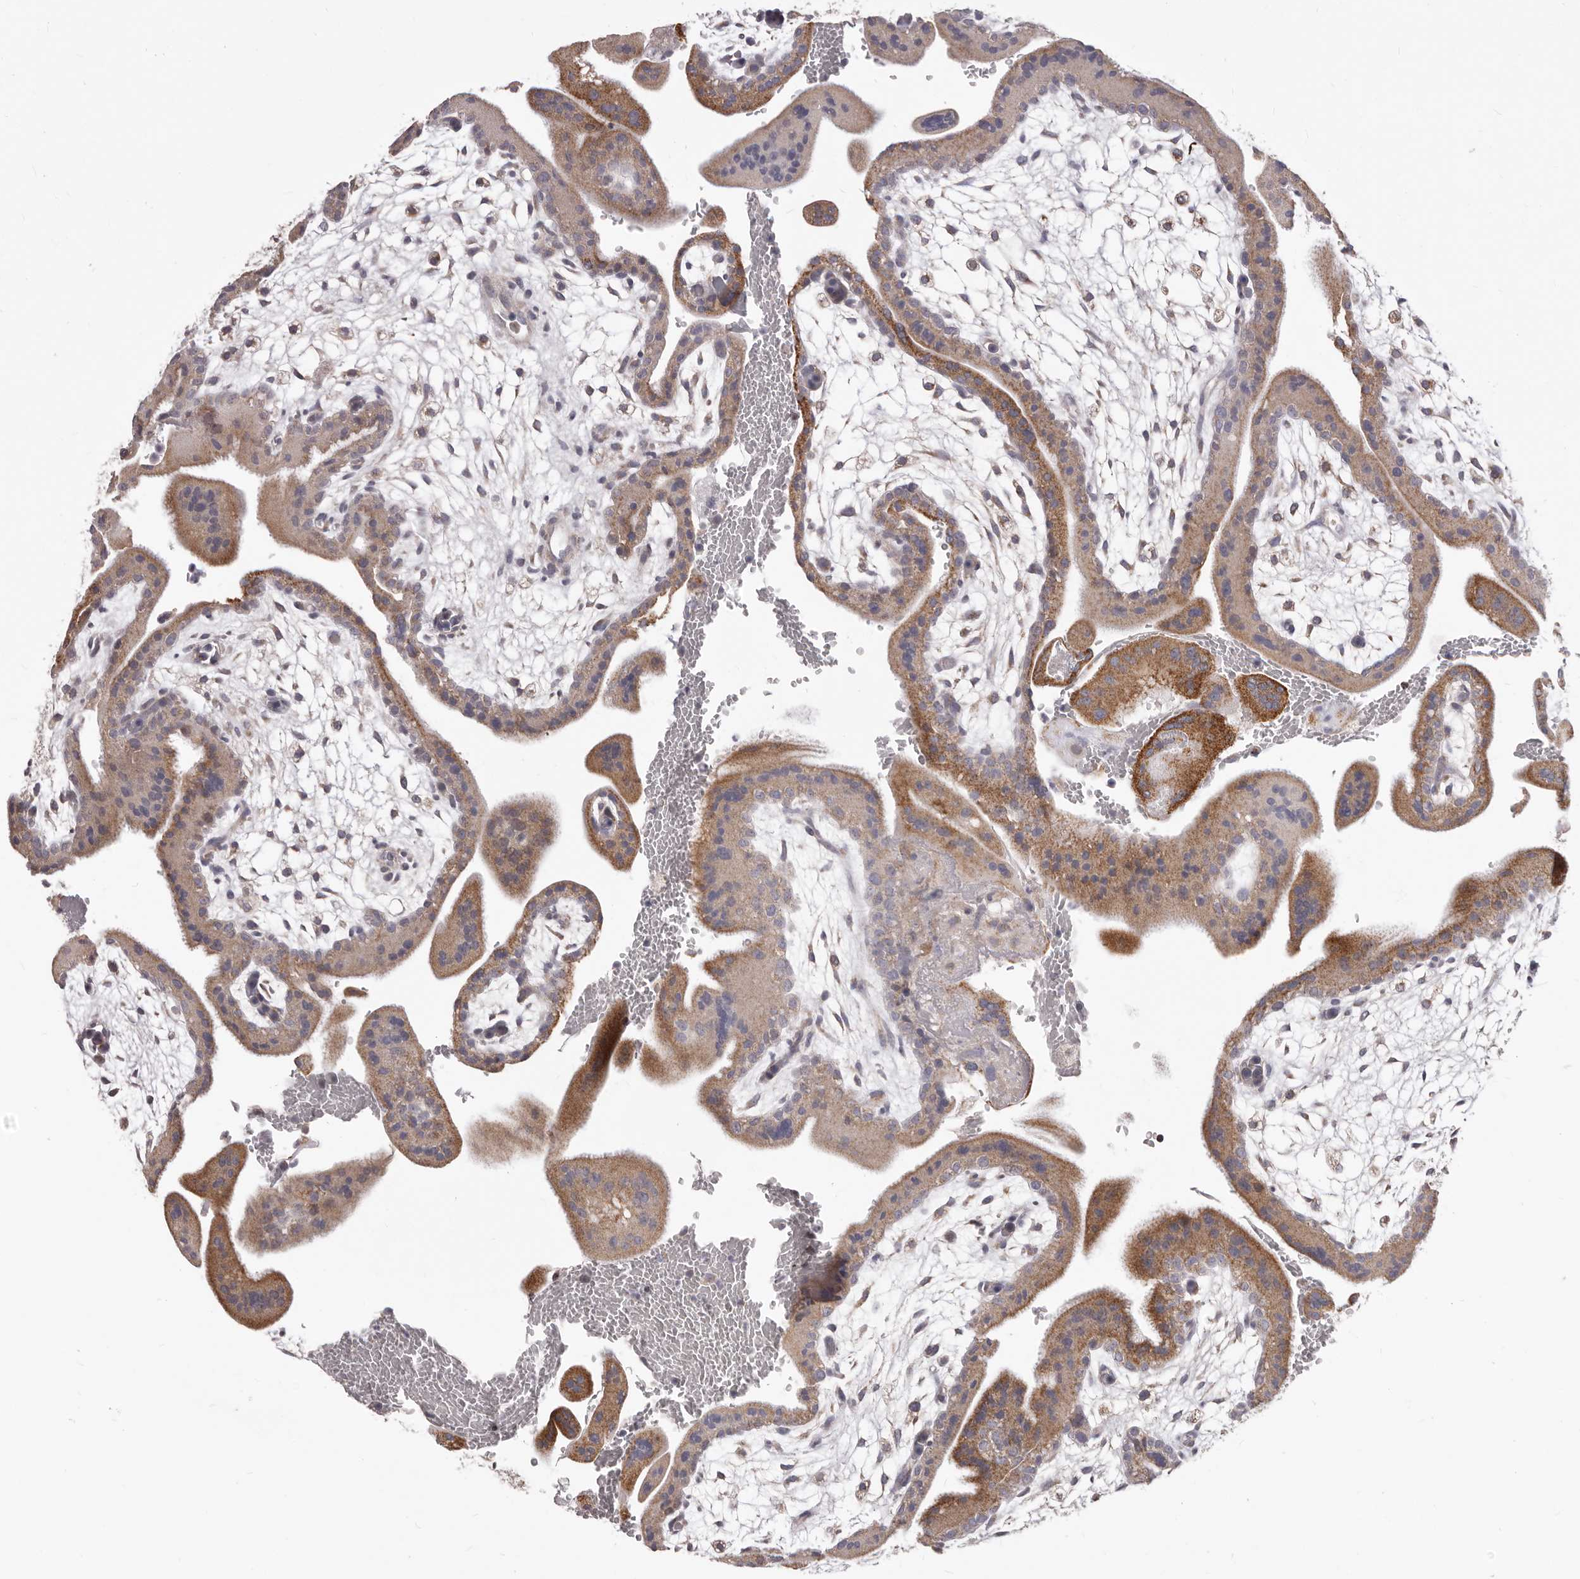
{"staining": {"intensity": "moderate", "quantity": ">75%", "location": "cytoplasmic/membranous"}, "tissue": "placenta", "cell_type": "Trophoblastic cells", "image_type": "normal", "snomed": [{"axis": "morphology", "description": "Normal tissue, NOS"}, {"axis": "topography", "description": "Placenta"}], "caption": "High-magnification brightfield microscopy of unremarkable placenta stained with DAB (3,3'-diaminobenzidine) (brown) and counterstained with hematoxylin (blue). trophoblastic cells exhibit moderate cytoplasmic/membranous expression is identified in approximately>75% of cells.", "gene": "PRMT2", "patient": {"sex": "female", "age": 35}}